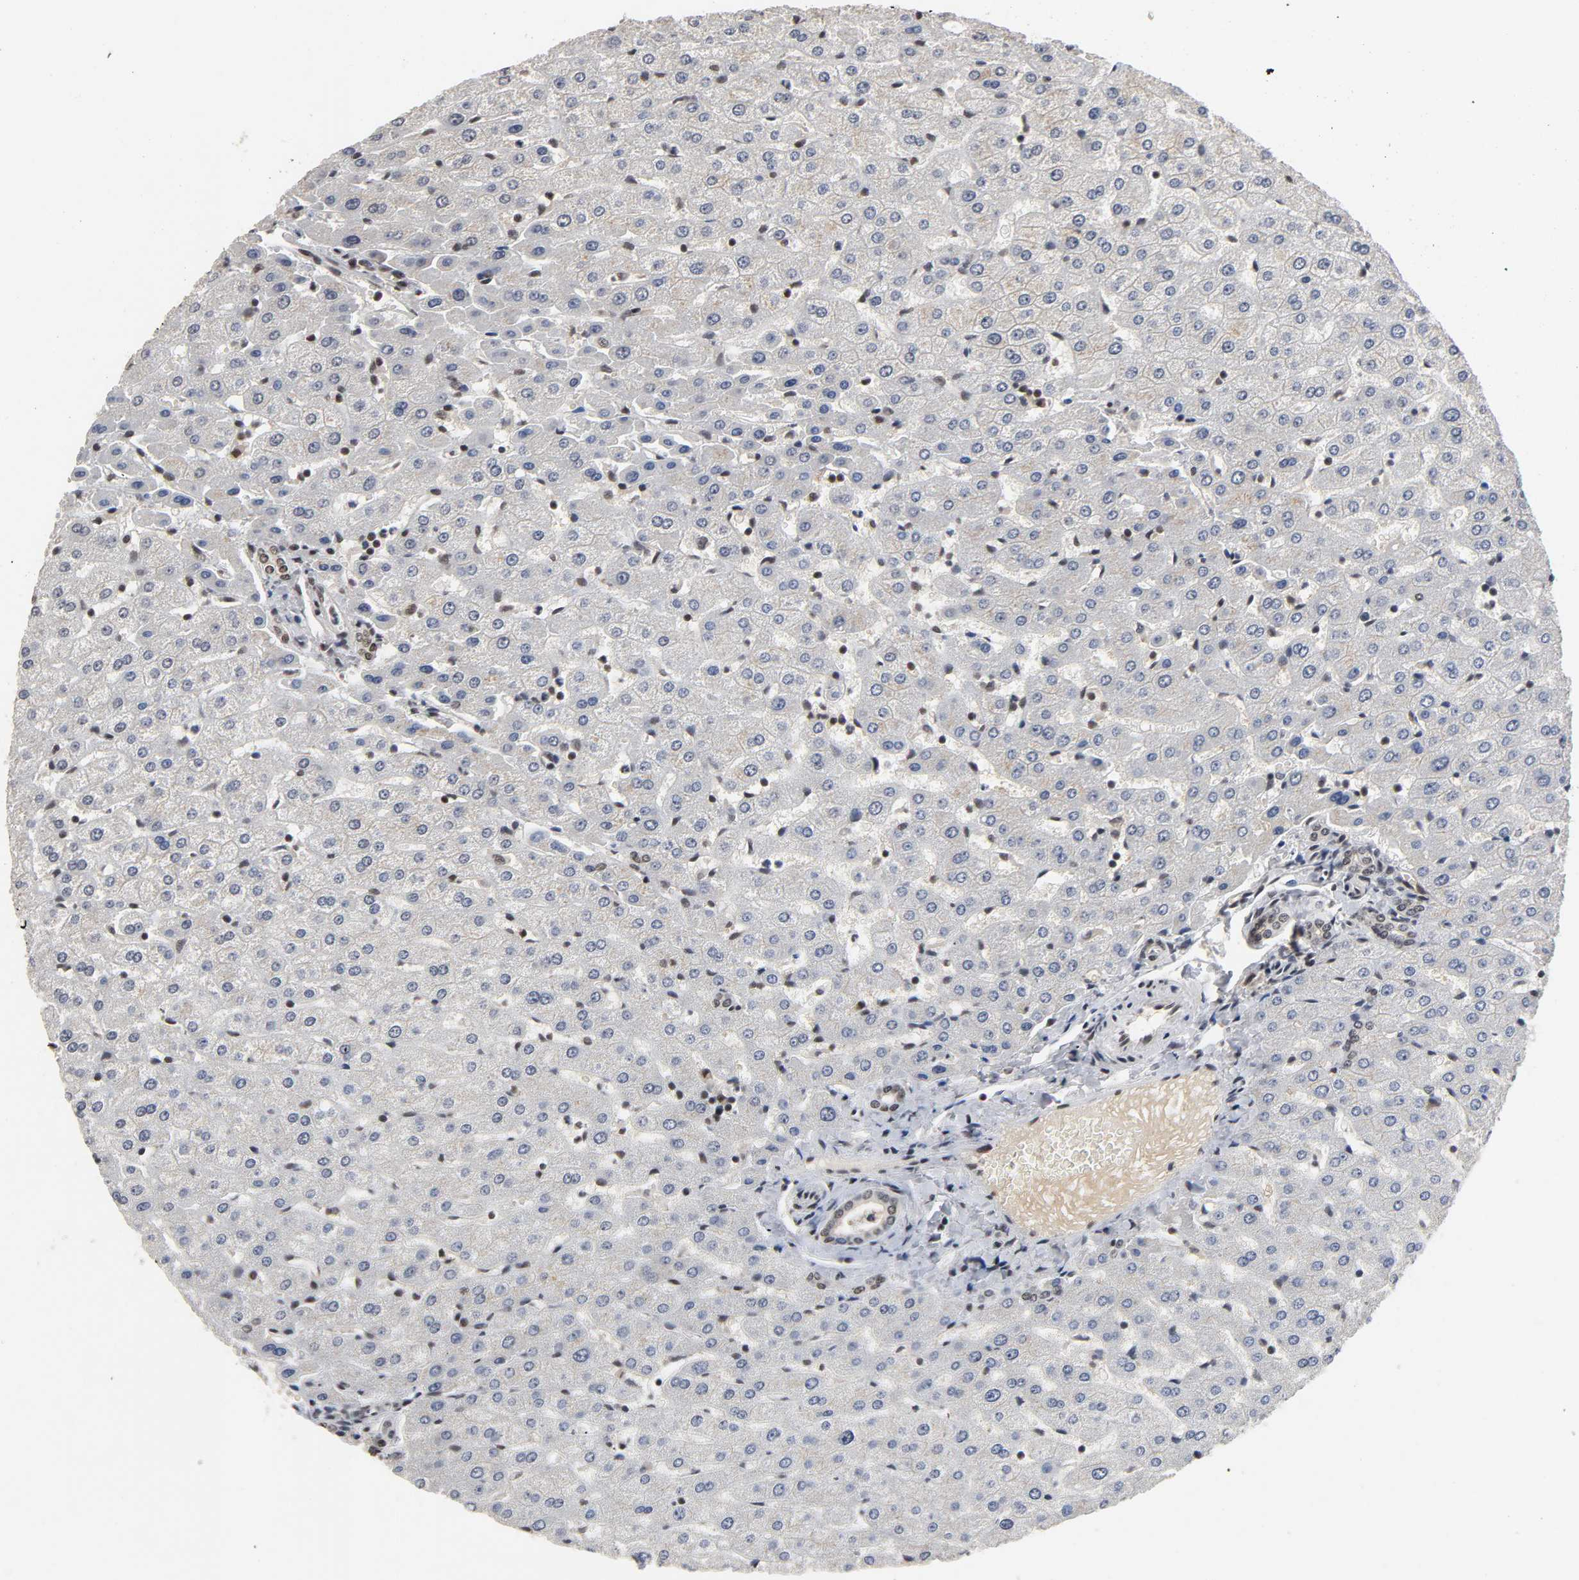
{"staining": {"intensity": "moderate", "quantity": ">75%", "location": "nuclear"}, "tissue": "liver", "cell_type": "Cholangiocytes", "image_type": "normal", "snomed": [{"axis": "morphology", "description": "Normal tissue, NOS"}, {"axis": "morphology", "description": "Fibrosis, NOS"}, {"axis": "topography", "description": "Liver"}], "caption": "Brown immunohistochemical staining in unremarkable human liver demonstrates moderate nuclear staining in approximately >75% of cholangiocytes. (Brightfield microscopy of DAB IHC at high magnification).", "gene": "ZNF384", "patient": {"sex": "female", "age": 29}}